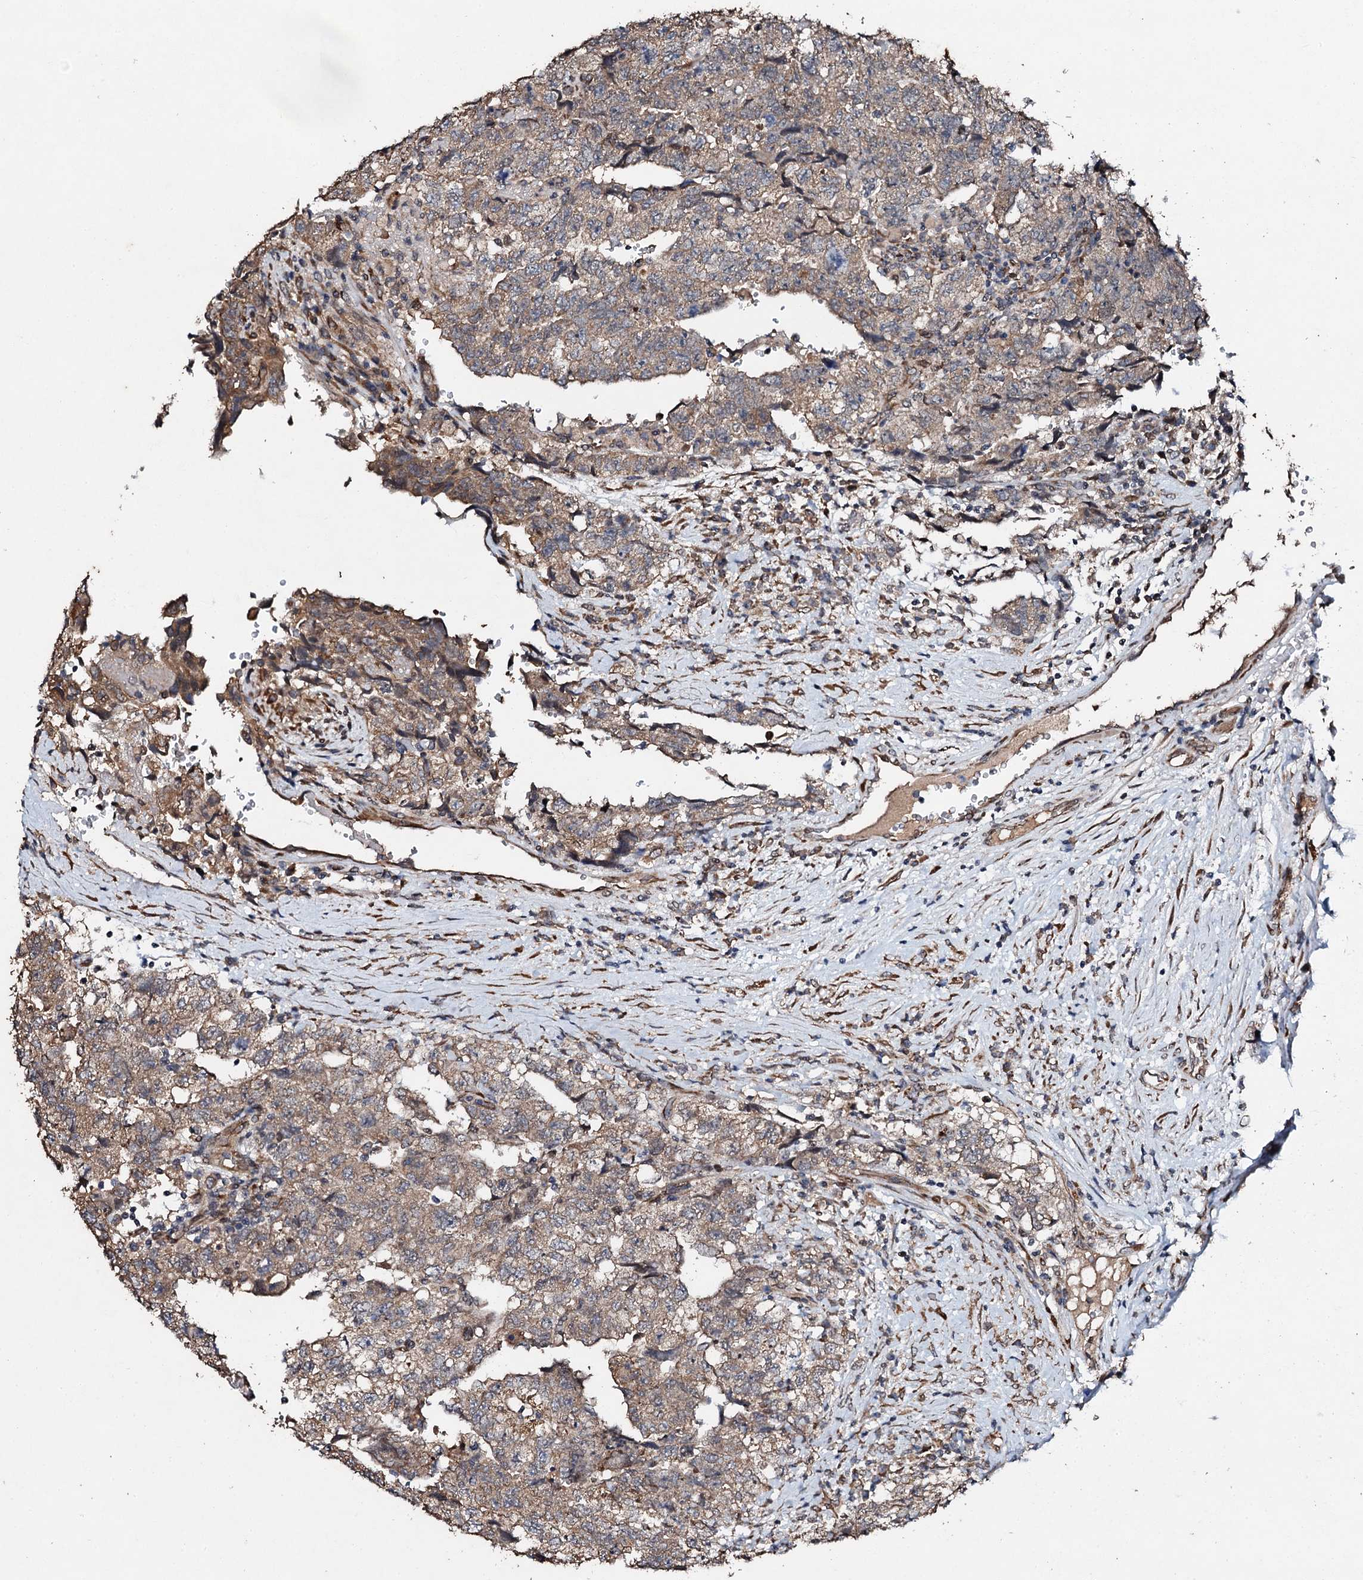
{"staining": {"intensity": "moderate", "quantity": ">75%", "location": "cytoplasmic/membranous"}, "tissue": "testis cancer", "cell_type": "Tumor cells", "image_type": "cancer", "snomed": [{"axis": "morphology", "description": "Carcinoma, Embryonal, NOS"}, {"axis": "topography", "description": "Testis"}], "caption": "Moderate cytoplasmic/membranous protein expression is appreciated in approximately >75% of tumor cells in testis embryonal carcinoma.", "gene": "ADAMTS10", "patient": {"sex": "male", "age": 36}}